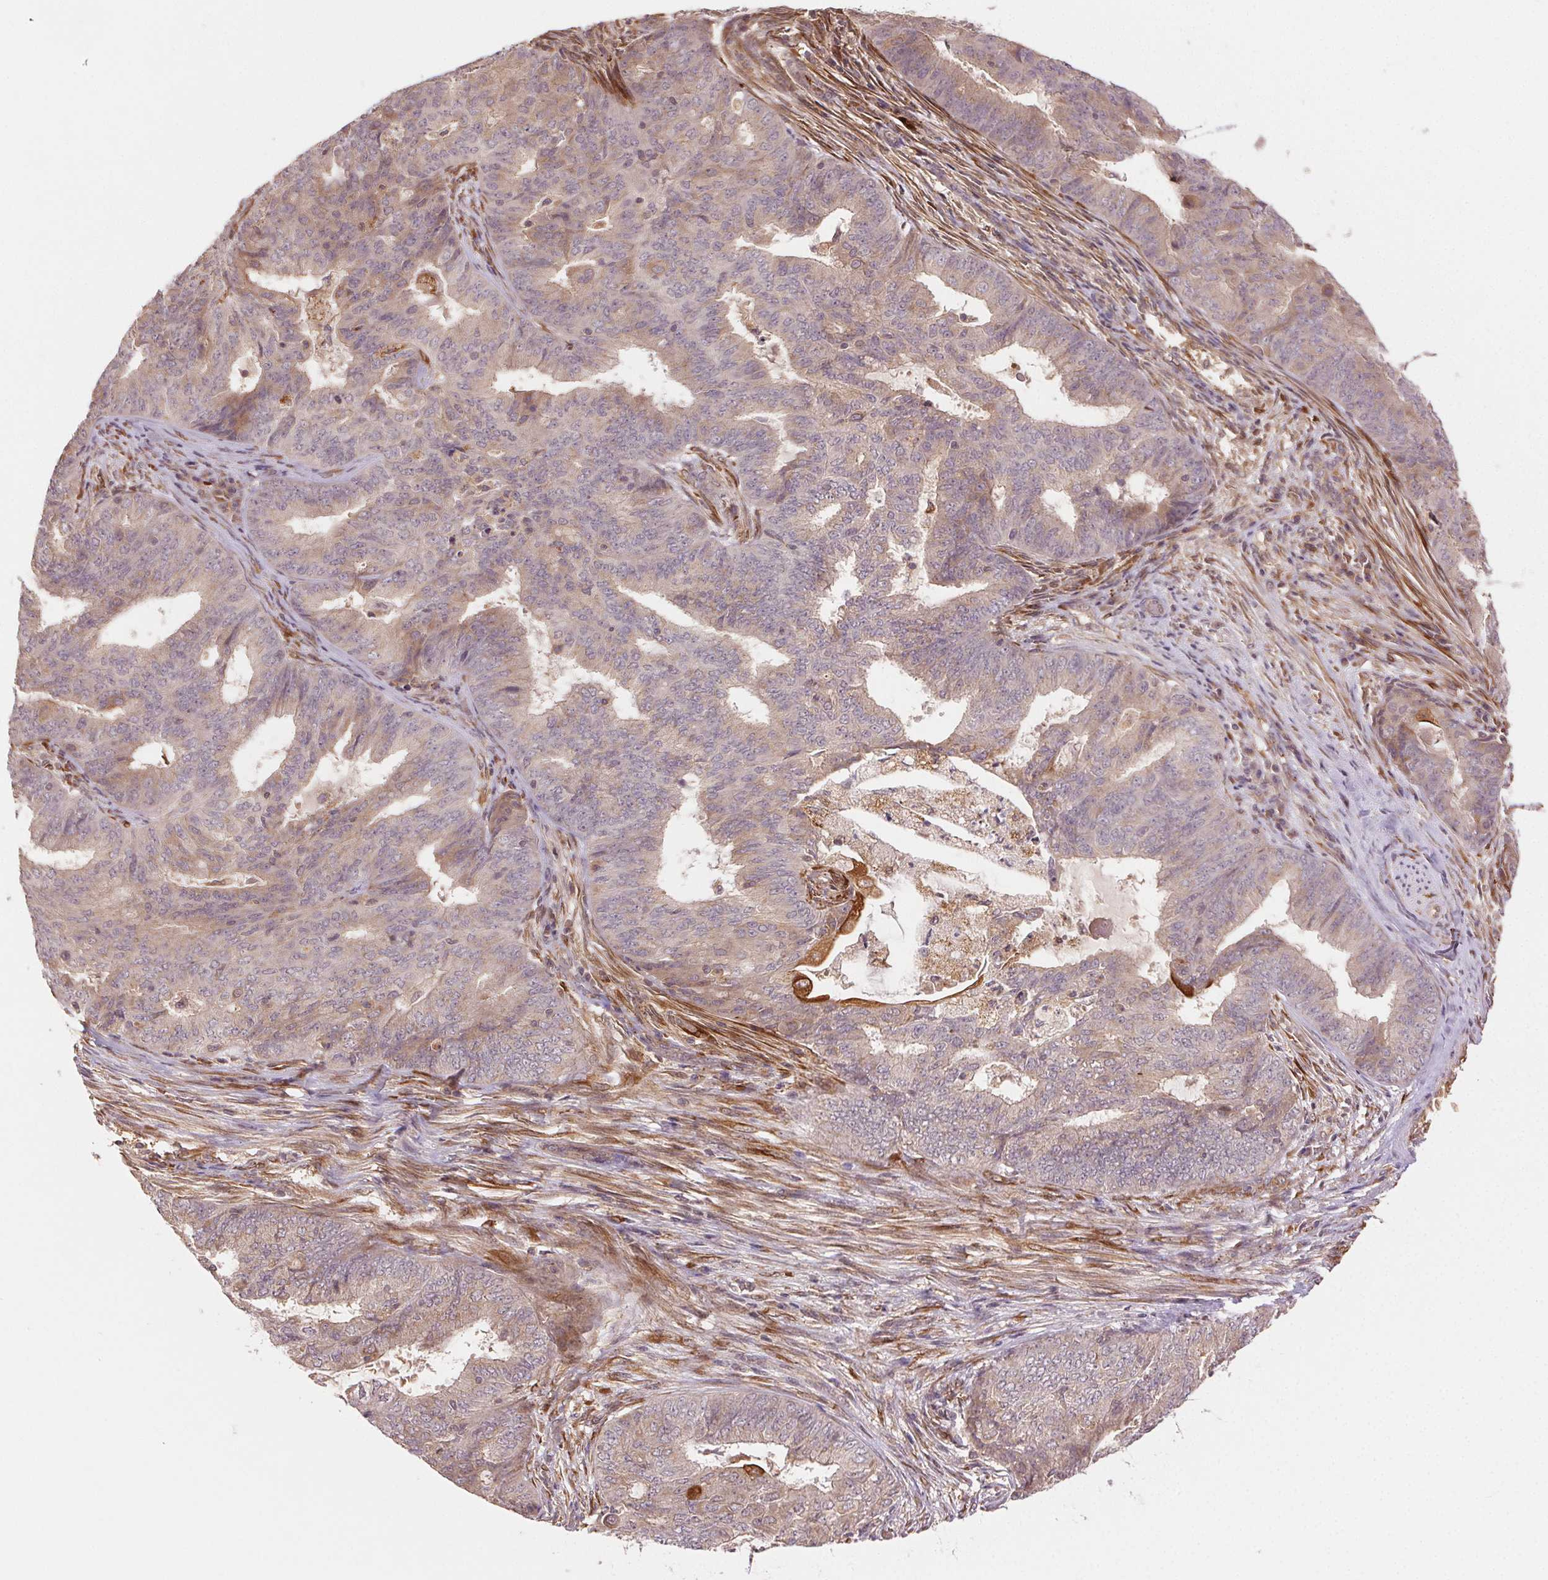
{"staining": {"intensity": "weak", "quantity": ">75%", "location": "cytoplasmic/membranous"}, "tissue": "endometrial cancer", "cell_type": "Tumor cells", "image_type": "cancer", "snomed": [{"axis": "morphology", "description": "Adenocarcinoma, NOS"}, {"axis": "topography", "description": "Endometrium"}], "caption": "A micrograph of adenocarcinoma (endometrial) stained for a protein demonstrates weak cytoplasmic/membranous brown staining in tumor cells.", "gene": "KLHL15", "patient": {"sex": "female", "age": 62}}